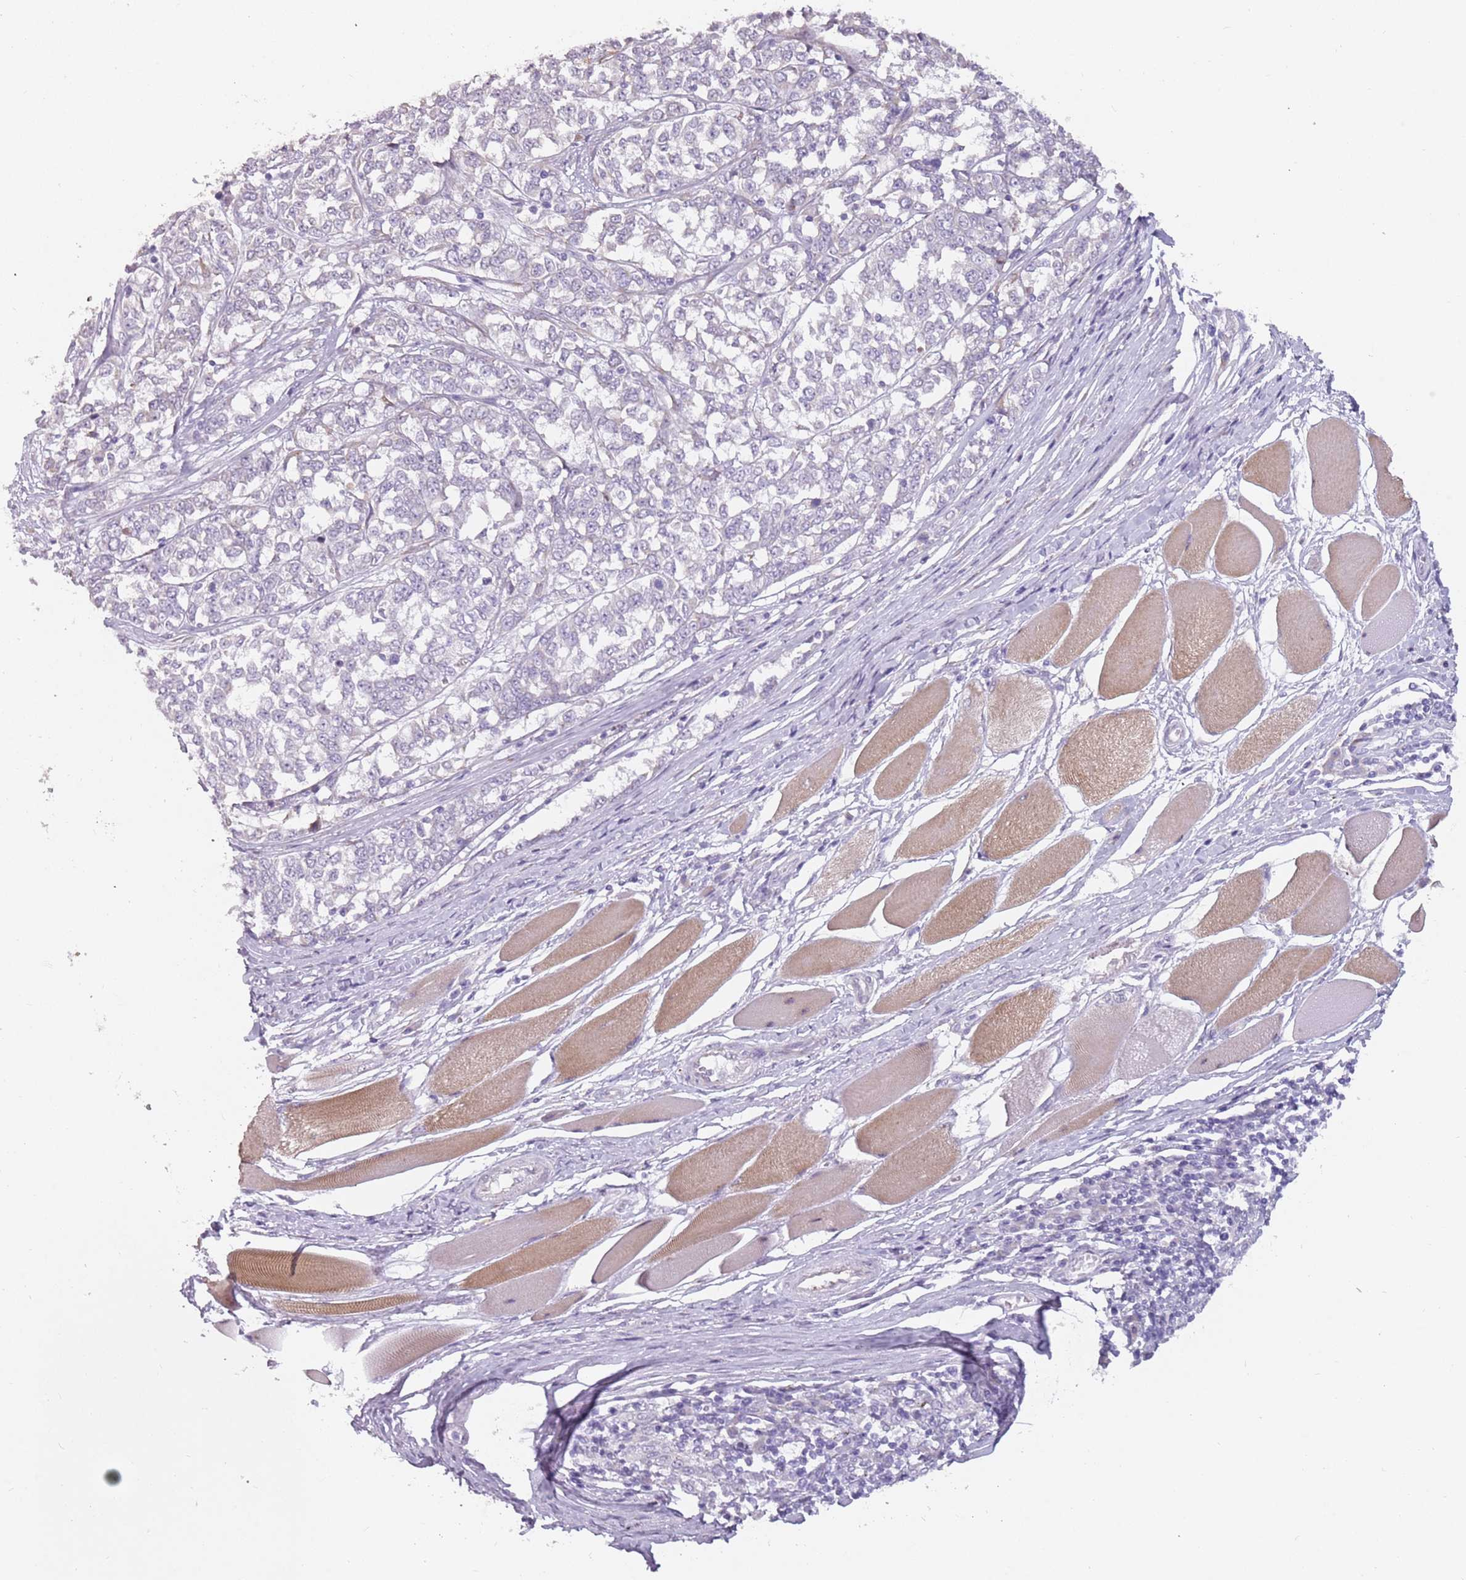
{"staining": {"intensity": "negative", "quantity": "none", "location": "none"}, "tissue": "melanoma", "cell_type": "Tumor cells", "image_type": "cancer", "snomed": [{"axis": "morphology", "description": "Malignant melanoma, NOS"}, {"axis": "topography", "description": "Skin"}], "caption": "A histopathology image of human melanoma is negative for staining in tumor cells. (DAB (3,3'-diaminobenzidine) immunohistochemistry (IHC) visualized using brightfield microscopy, high magnification).", "gene": "DDX4", "patient": {"sex": "female", "age": 72}}